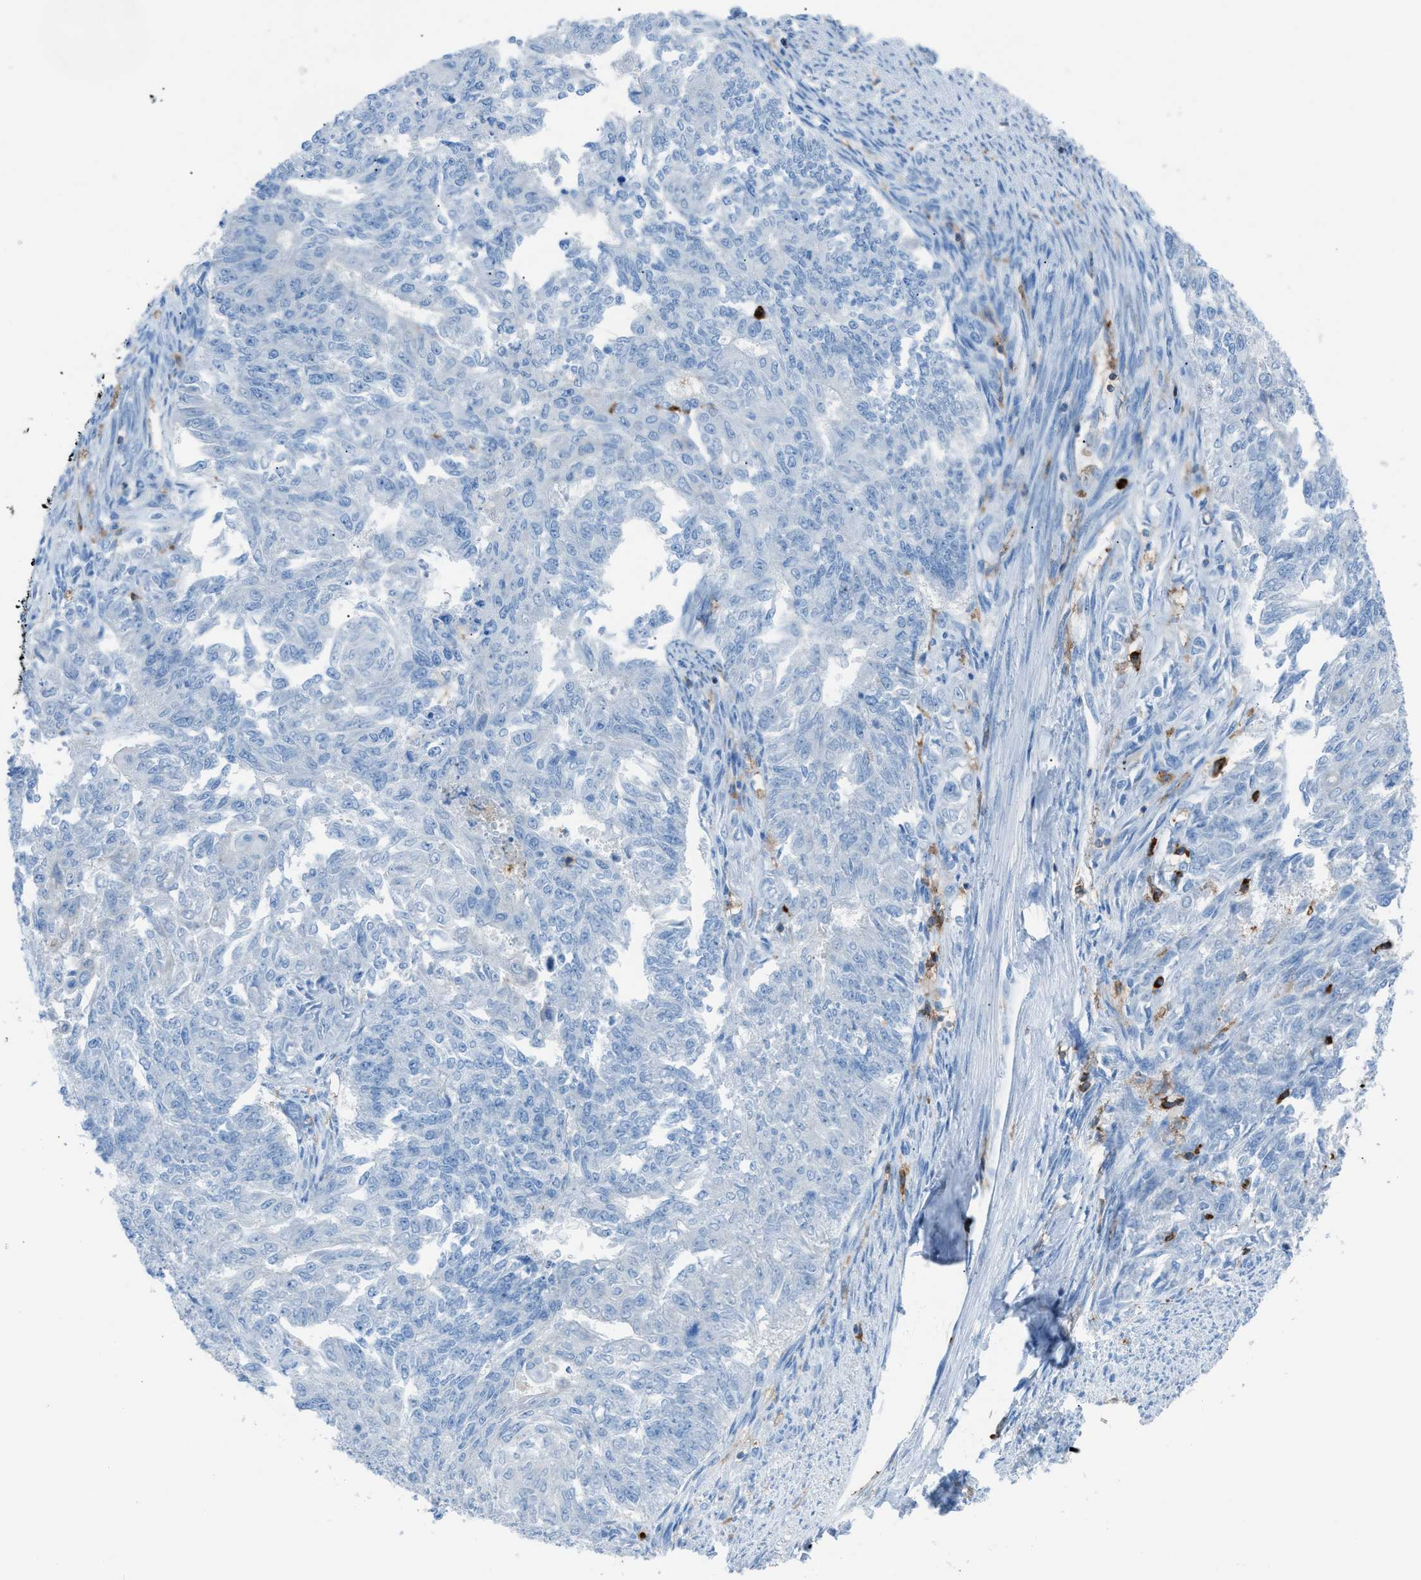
{"staining": {"intensity": "negative", "quantity": "none", "location": "none"}, "tissue": "endometrial cancer", "cell_type": "Tumor cells", "image_type": "cancer", "snomed": [{"axis": "morphology", "description": "Adenocarcinoma, NOS"}, {"axis": "topography", "description": "Endometrium"}], "caption": "This photomicrograph is of endometrial cancer stained with immunohistochemistry (IHC) to label a protein in brown with the nuclei are counter-stained blue. There is no staining in tumor cells. (DAB immunohistochemistry (IHC) visualized using brightfield microscopy, high magnification).", "gene": "ITGB2", "patient": {"sex": "female", "age": 32}}